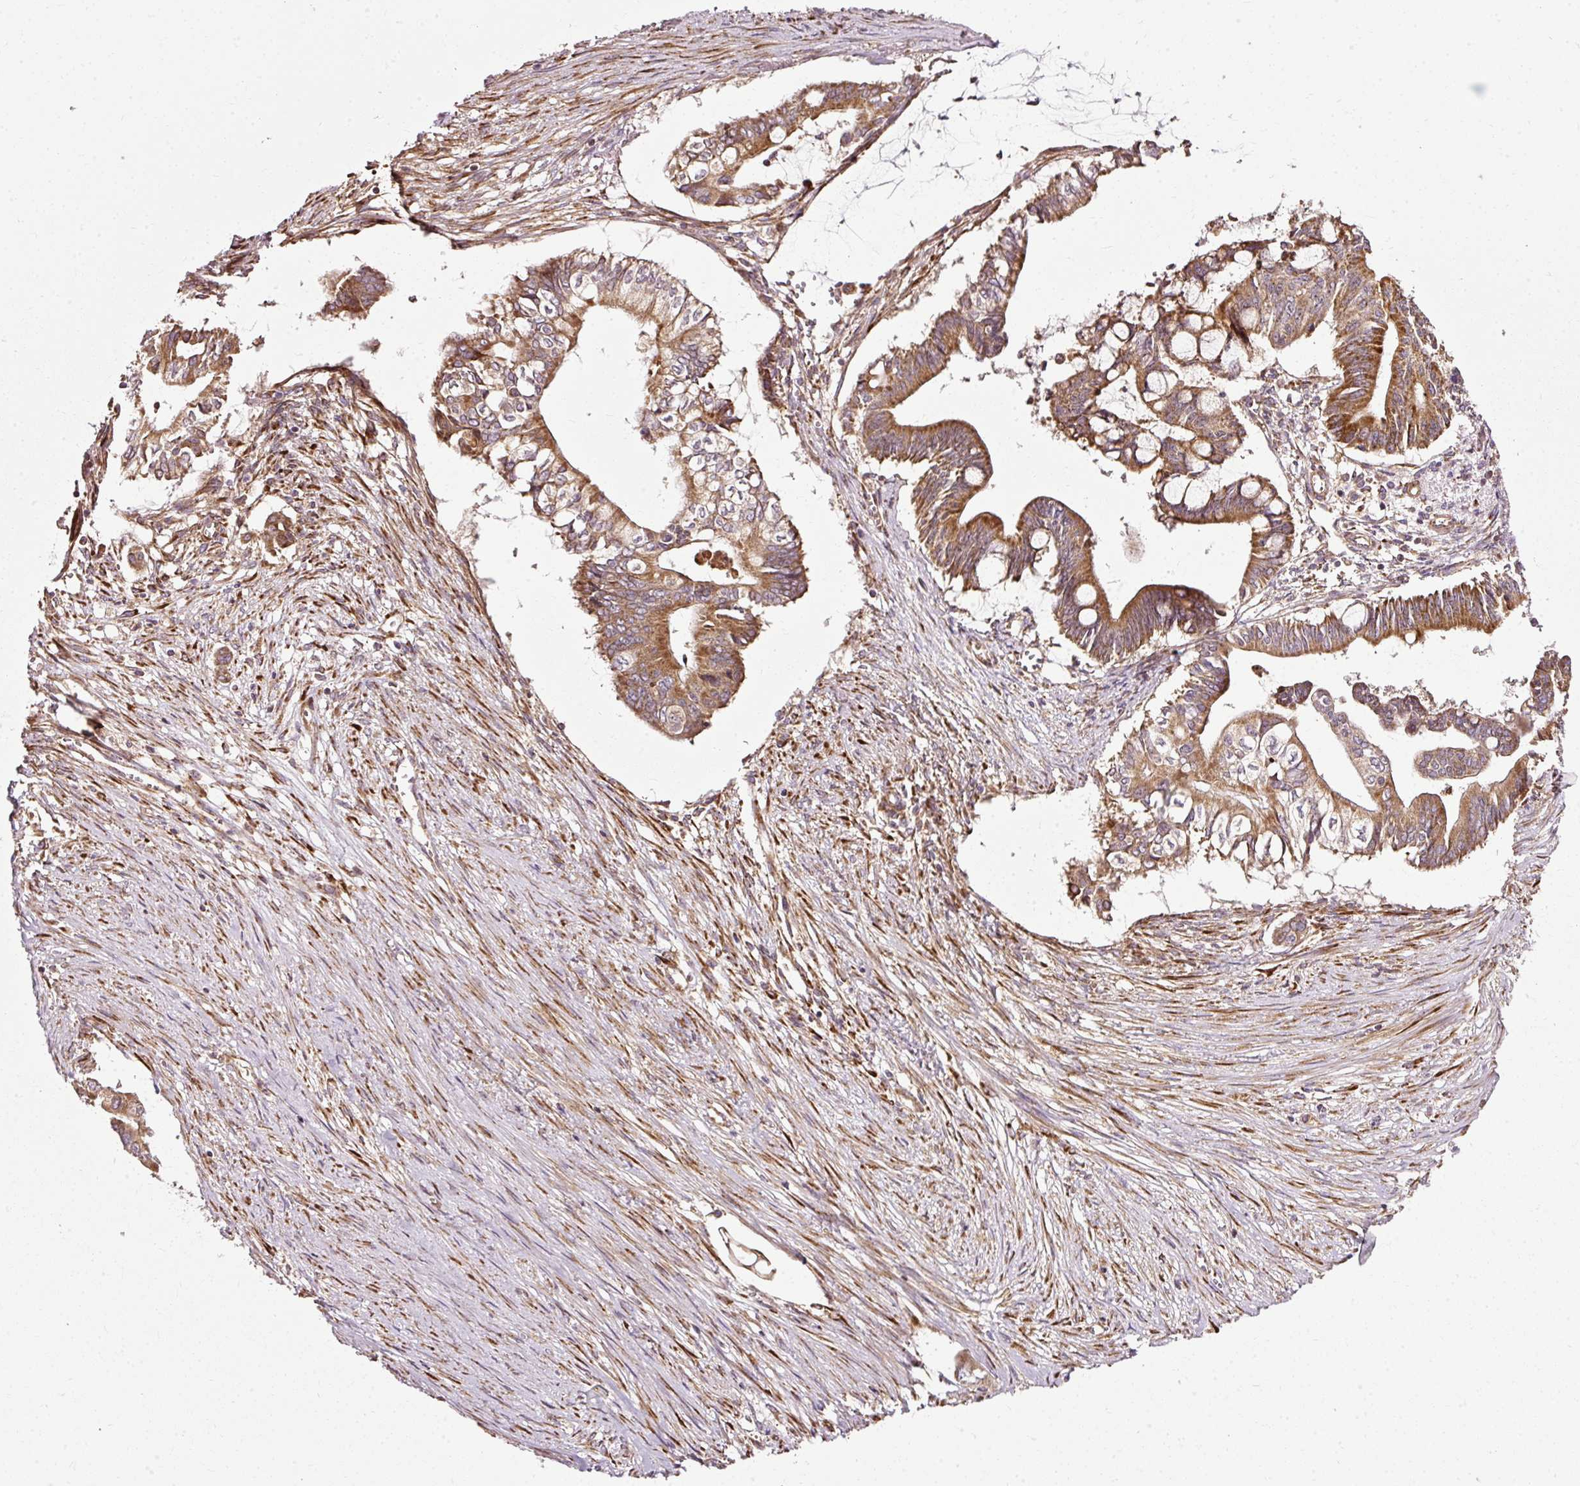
{"staining": {"intensity": "strong", "quantity": ">75%", "location": "cytoplasmic/membranous"}, "tissue": "pancreatic cancer", "cell_type": "Tumor cells", "image_type": "cancer", "snomed": [{"axis": "morphology", "description": "Adenocarcinoma, NOS"}, {"axis": "topography", "description": "Pancreas"}], "caption": "Strong cytoplasmic/membranous staining is present in about >75% of tumor cells in adenocarcinoma (pancreatic).", "gene": "ISCU", "patient": {"sex": "male", "age": 68}}